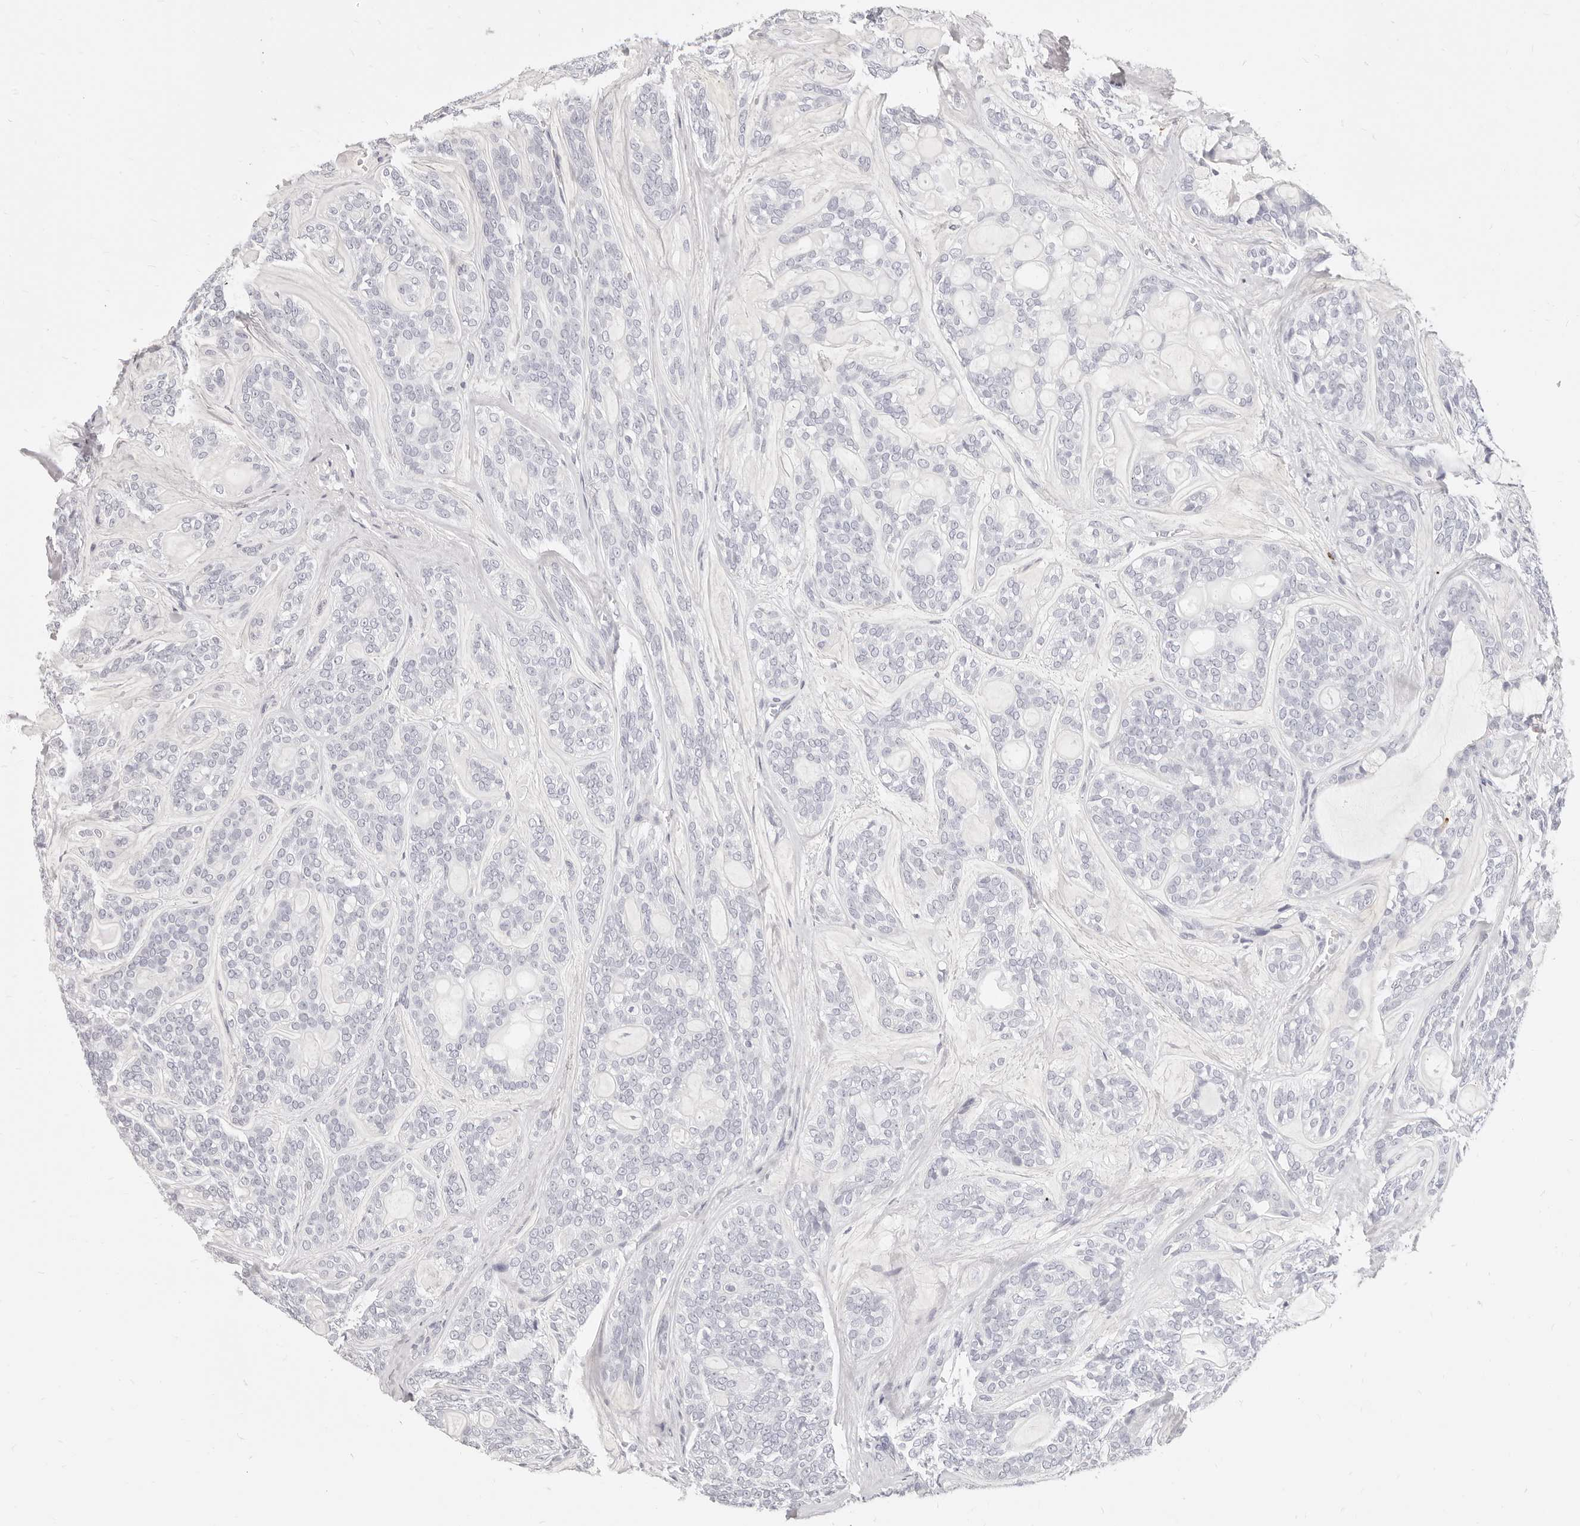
{"staining": {"intensity": "negative", "quantity": "none", "location": "none"}, "tissue": "head and neck cancer", "cell_type": "Tumor cells", "image_type": "cancer", "snomed": [{"axis": "morphology", "description": "Adenocarcinoma, NOS"}, {"axis": "topography", "description": "Head-Neck"}], "caption": "Immunohistochemical staining of head and neck adenocarcinoma shows no significant expression in tumor cells.", "gene": "CAMP", "patient": {"sex": "male", "age": 66}}